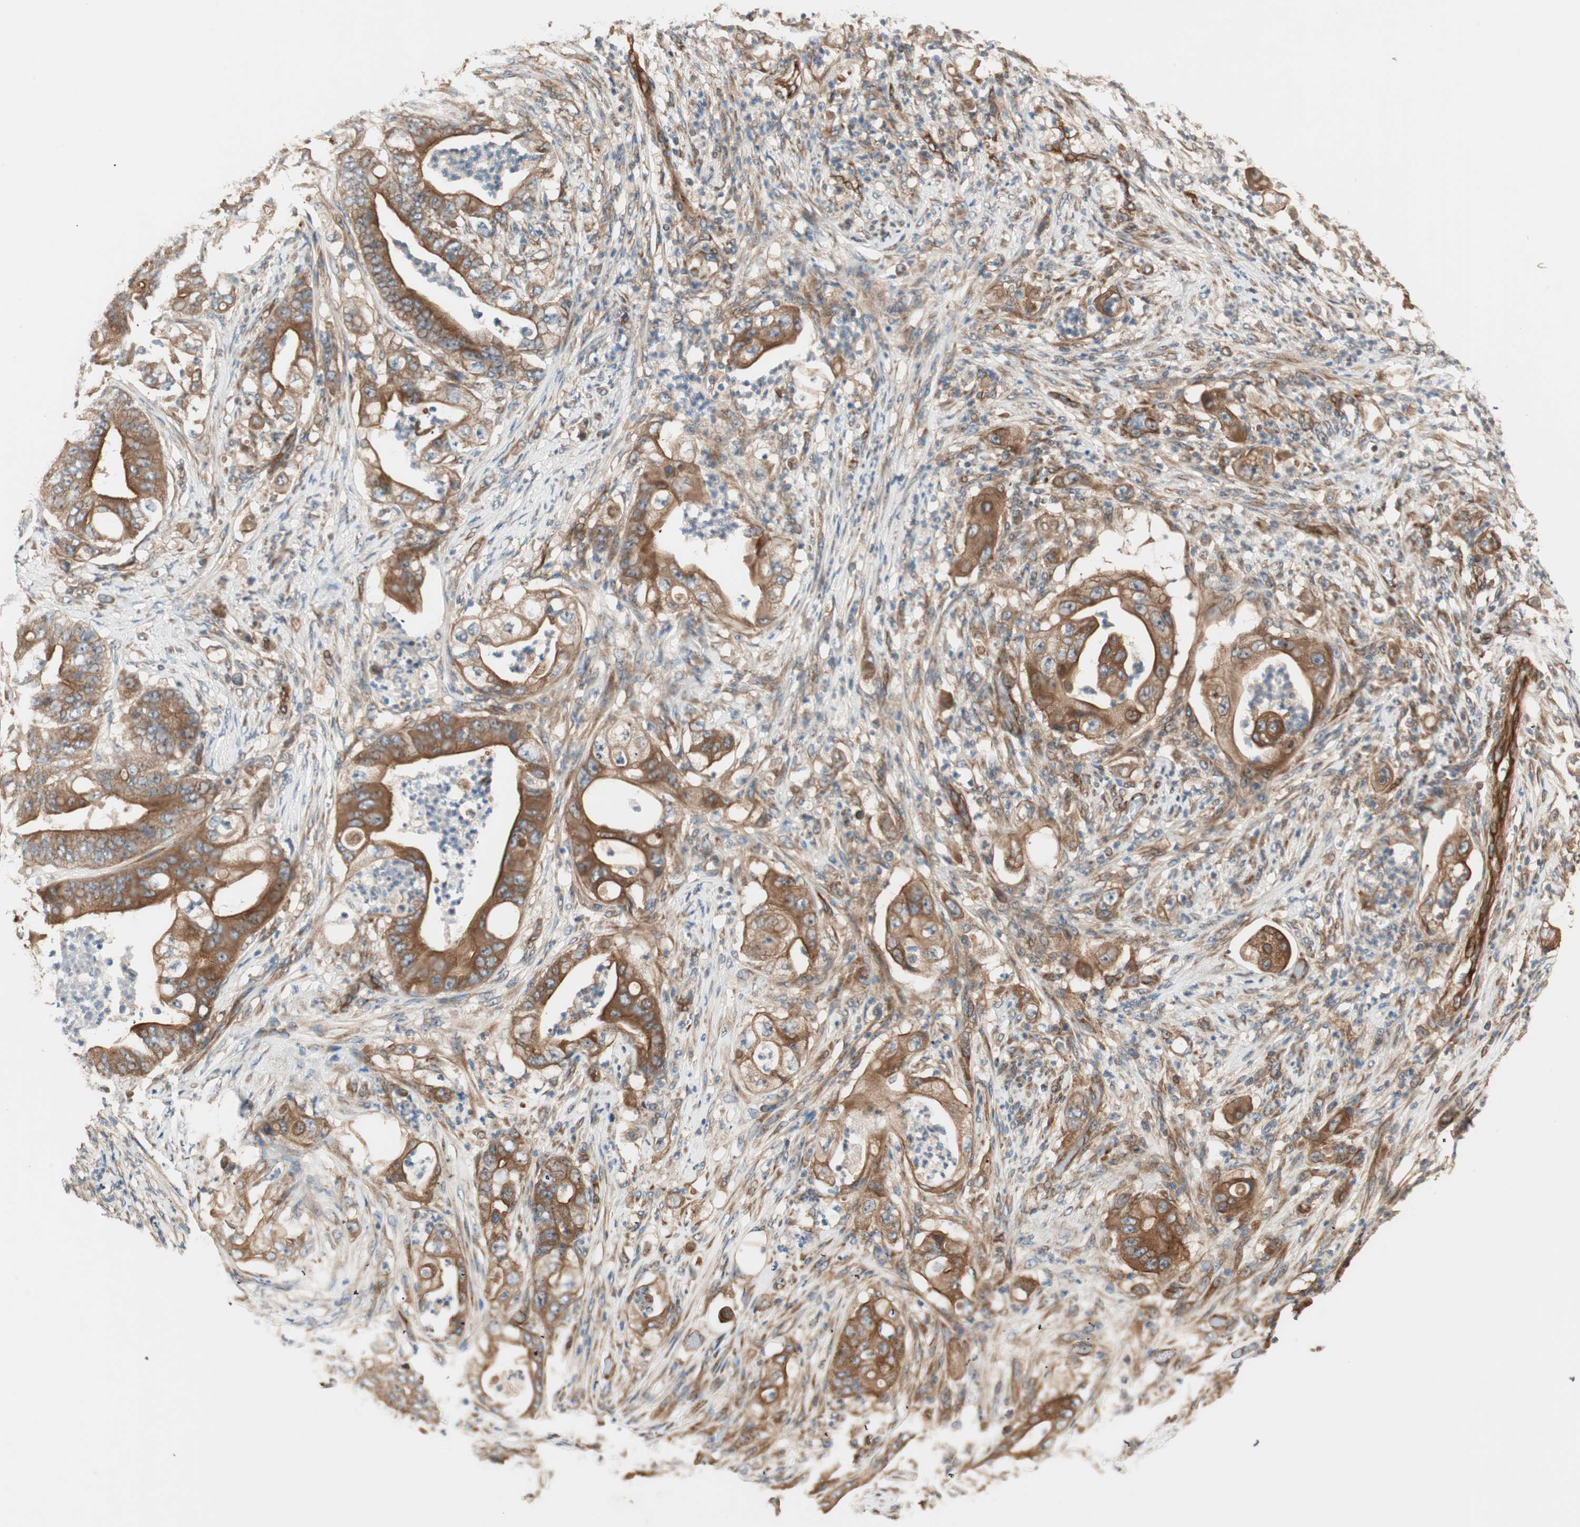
{"staining": {"intensity": "strong", "quantity": ">75%", "location": "cytoplasmic/membranous"}, "tissue": "stomach cancer", "cell_type": "Tumor cells", "image_type": "cancer", "snomed": [{"axis": "morphology", "description": "Adenocarcinoma, NOS"}, {"axis": "topography", "description": "Stomach"}], "caption": "Immunohistochemistry photomicrograph of stomach cancer (adenocarcinoma) stained for a protein (brown), which shows high levels of strong cytoplasmic/membranous expression in about >75% of tumor cells.", "gene": "CTTNBP2NL", "patient": {"sex": "female", "age": 73}}